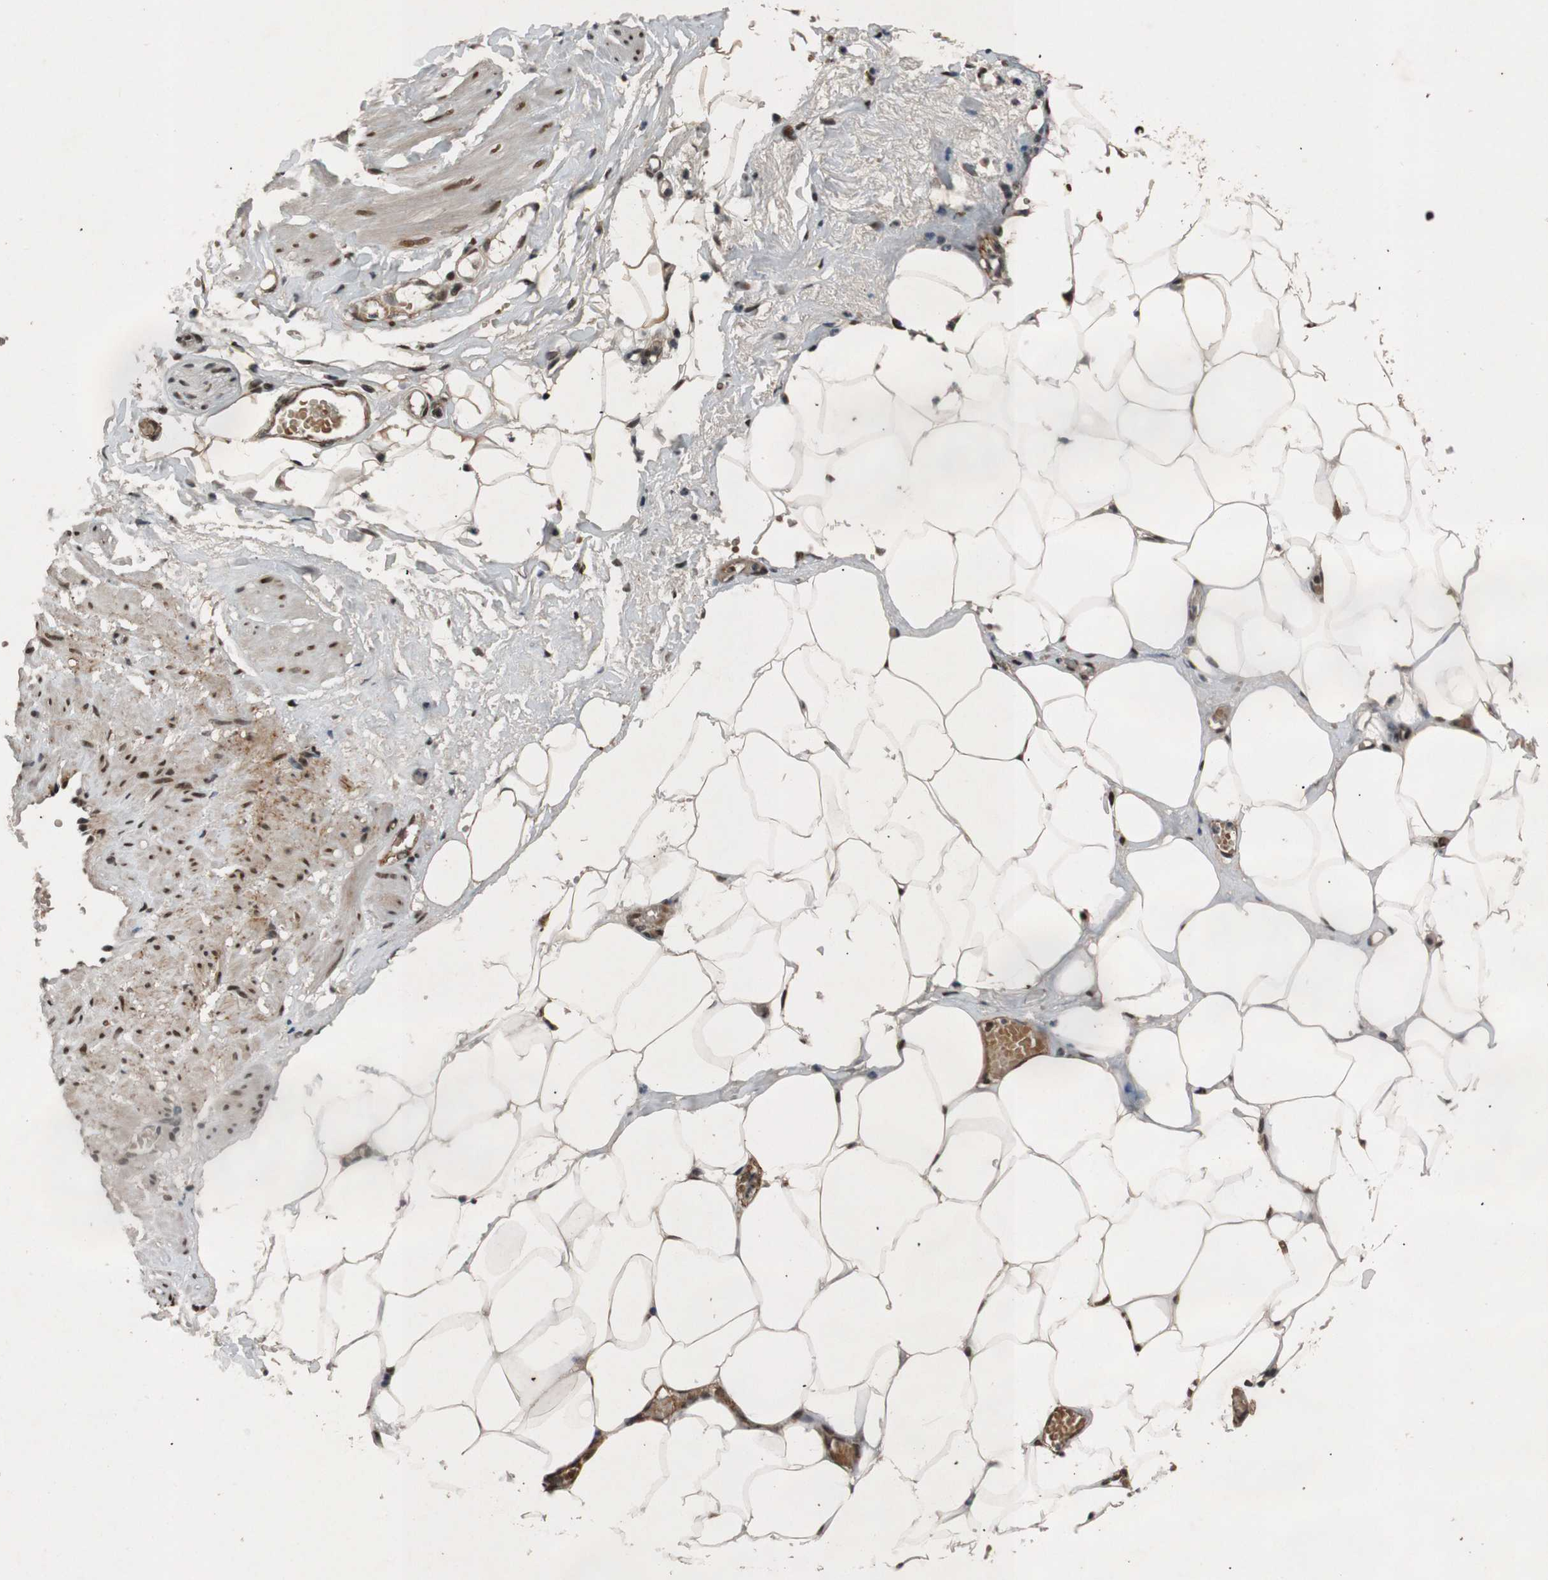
{"staining": {"intensity": "strong", "quantity": ">75%", "location": "nuclear"}, "tissue": "adipose tissue", "cell_type": "Adipocytes", "image_type": "normal", "snomed": [{"axis": "morphology", "description": "Normal tissue, NOS"}, {"axis": "topography", "description": "Soft tissue"}, {"axis": "topography", "description": "Vascular tissue"}], "caption": "IHC staining of normal adipose tissue, which shows high levels of strong nuclear staining in about >75% of adipocytes indicating strong nuclear protein staining. The staining was performed using DAB (brown) for protein detection and nuclei were counterstained in hematoxylin (blue).", "gene": "HEXIM1", "patient": {"sex": "female", "age": 35}}